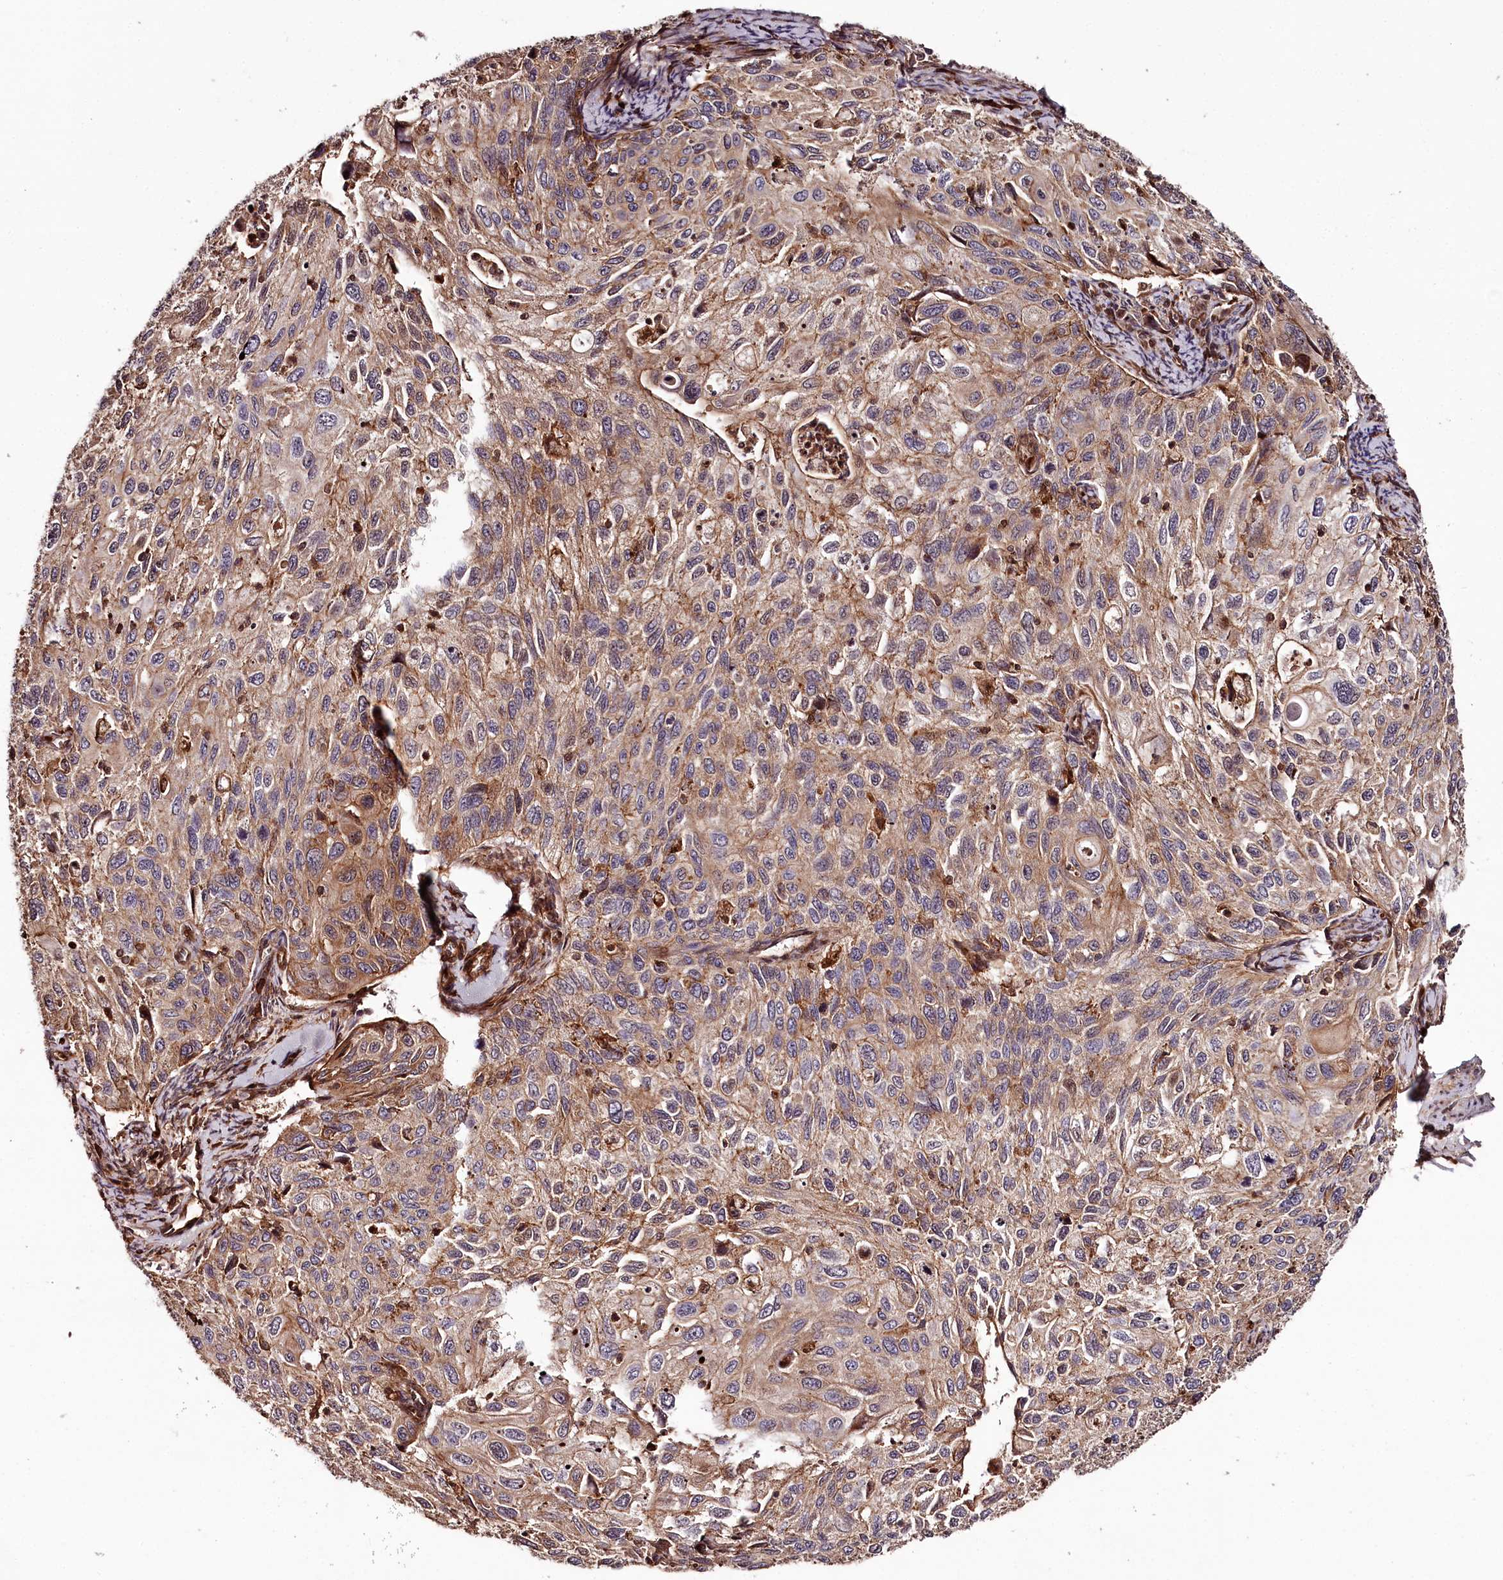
{"staining": {"intensity": "moderate", "quantity": ">75%", "location": "cytoplasmic/membranous"}, "tissue": "cervical cancer", "cell_type": "Tumor cells", "image_type": "cancer", "snomed": [{"axis": "morphology", "description": "Squamous cell carcinoma, NOS"}, {"axis": "topography", "description": "Cervix"}], "caption": "Immunohistochemistry (IHC) photomicrograph of squamous cell carcinoma (cervical) stained for a protein (brown), which reveals medium levels of moderate cytoplasmic/membranous positivity in about >75% of tumor cells.", "gene": "KIF14", "patient": {"sex": "female", "age": 70}}